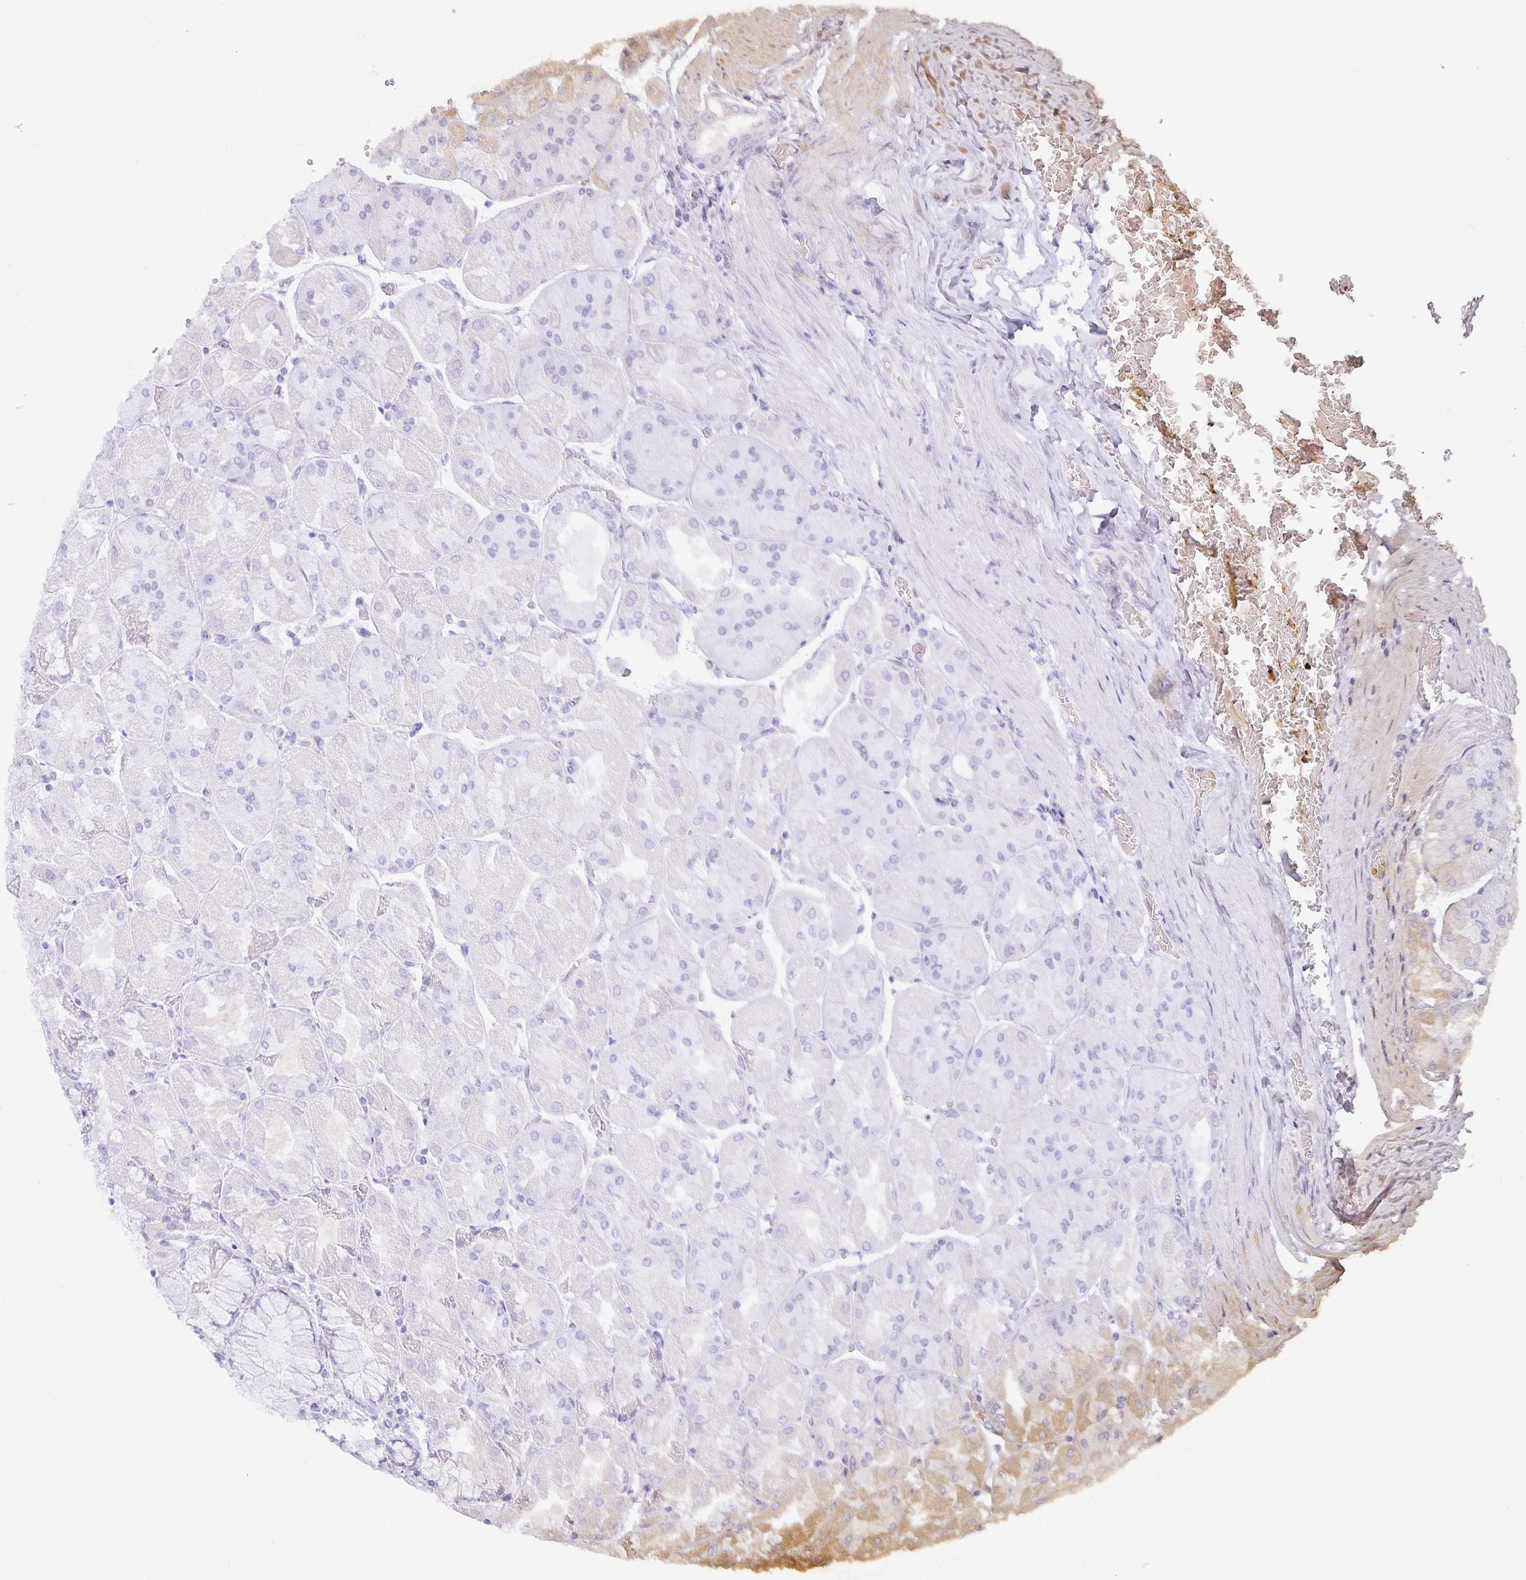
{"staining": {"intensity": "negative", "quantity": "none", "location": "none"}, "tissue": "stomach", "cell_type": "Glandular cells", "image_type": "normal", "snomed": [{"axis": "morphology", "description": "Normal tissue, NOS"}, {"axis": "topography", "description": "Stomach"}], "caption": "Micrograph shows no protein staining in glandular cells of benign stomach.", "gene": "EHF", "patient": {"sex": "female", "age": 61}}